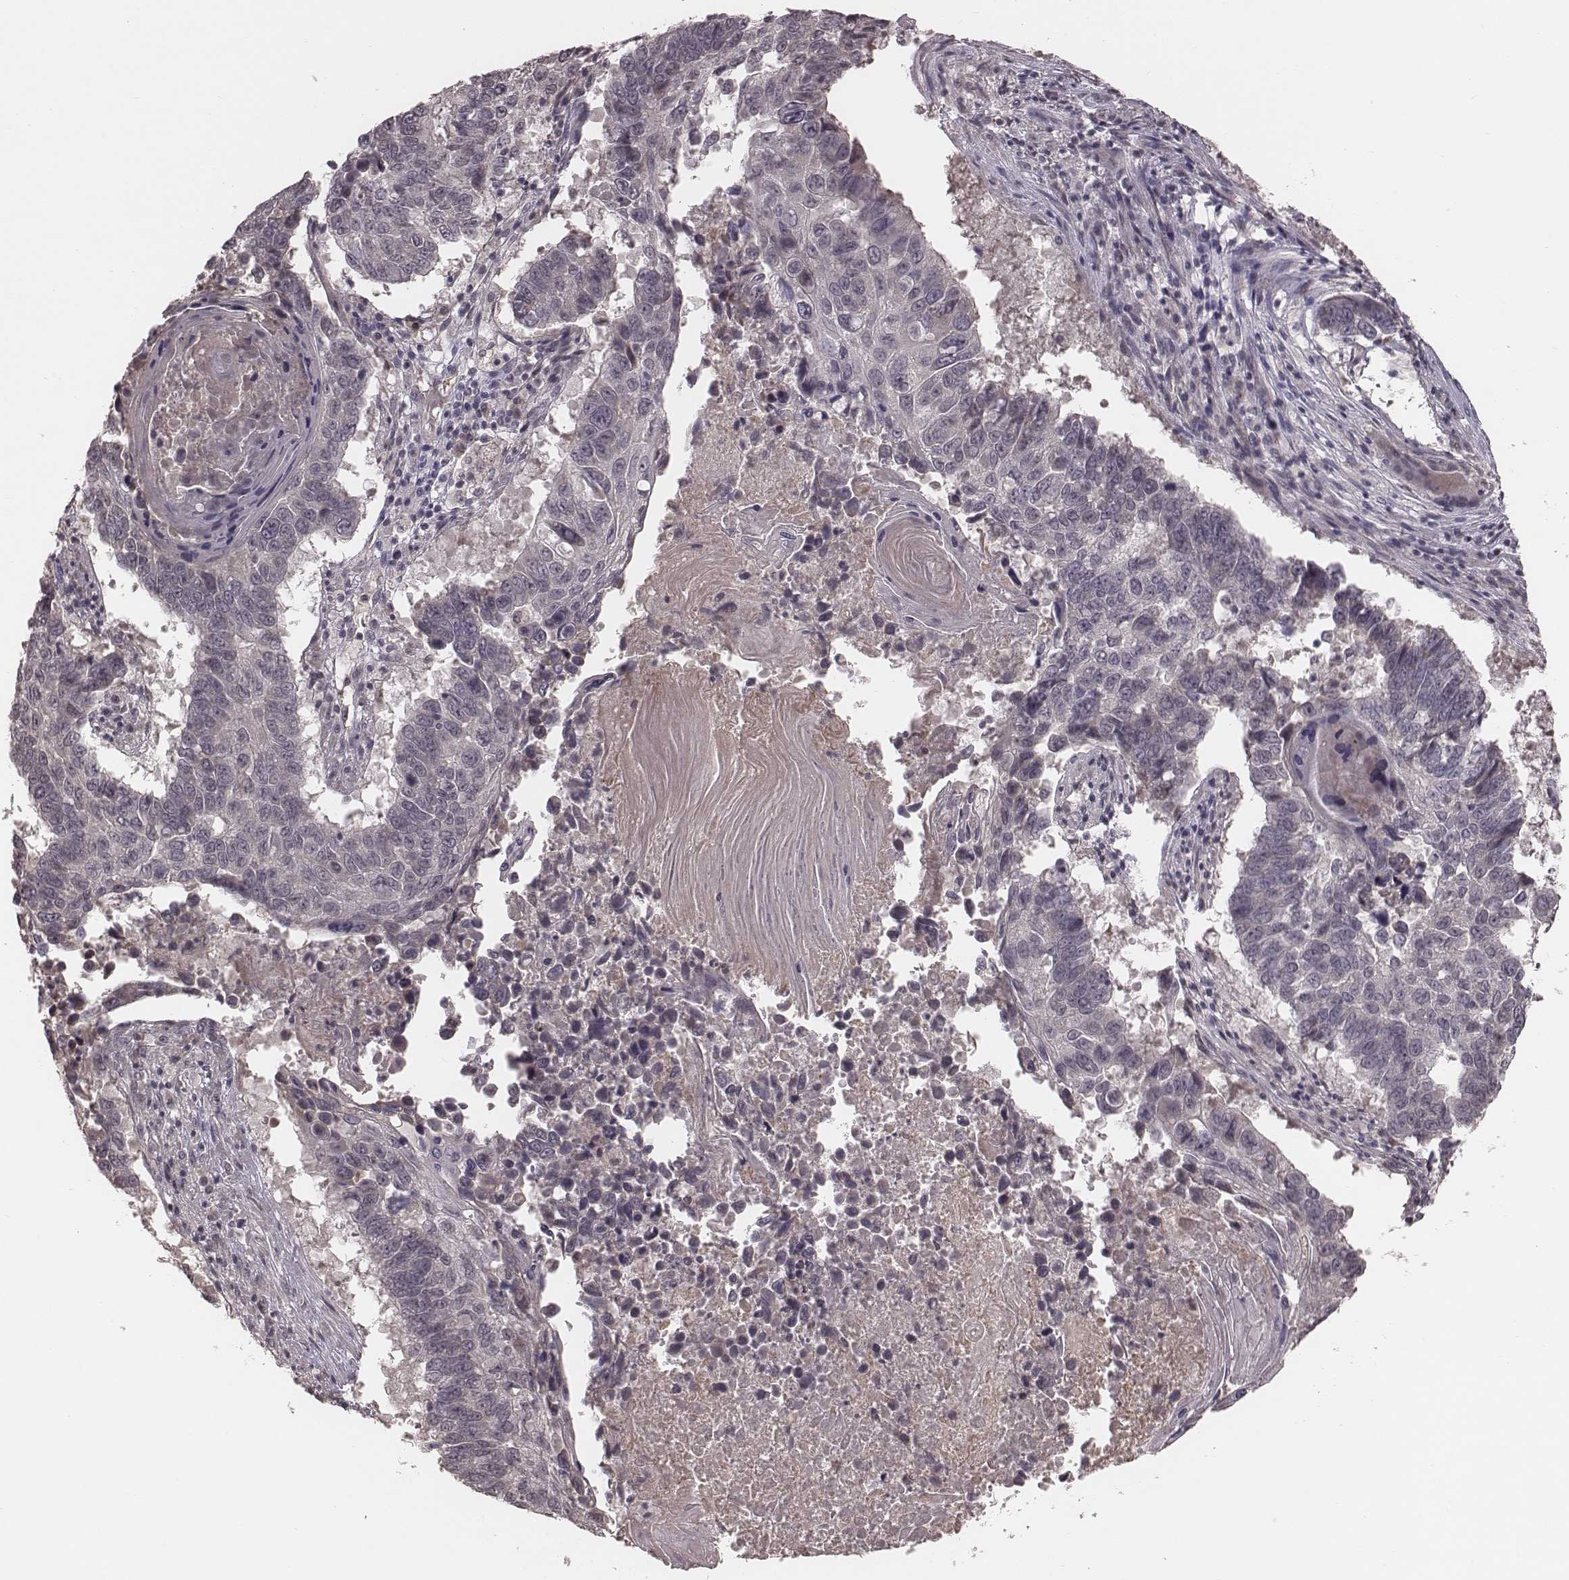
{"staining": {"intensity": "negative", "quantity": "none", "location": "none"}, "tissue": "lung cancer", "cell_type": "Tumor cells", "image_type": "cancer", "snomed": [{"axis": "morphology", "description": "Squamous cell carcinoma, NOS"}, {"axis": "topography", "description": "Lung"}], "caption": "Immunohistochemistry (IHC) histopathology image of human lung squamous cell carcinoma stained for a protein (brown), which displays no expression in tumor cells. (DAB (3,3'-diaminobenzidine) IHC, high magnification).", "gene": "IL5", "patient": {"sex": "male", "age": 73}}